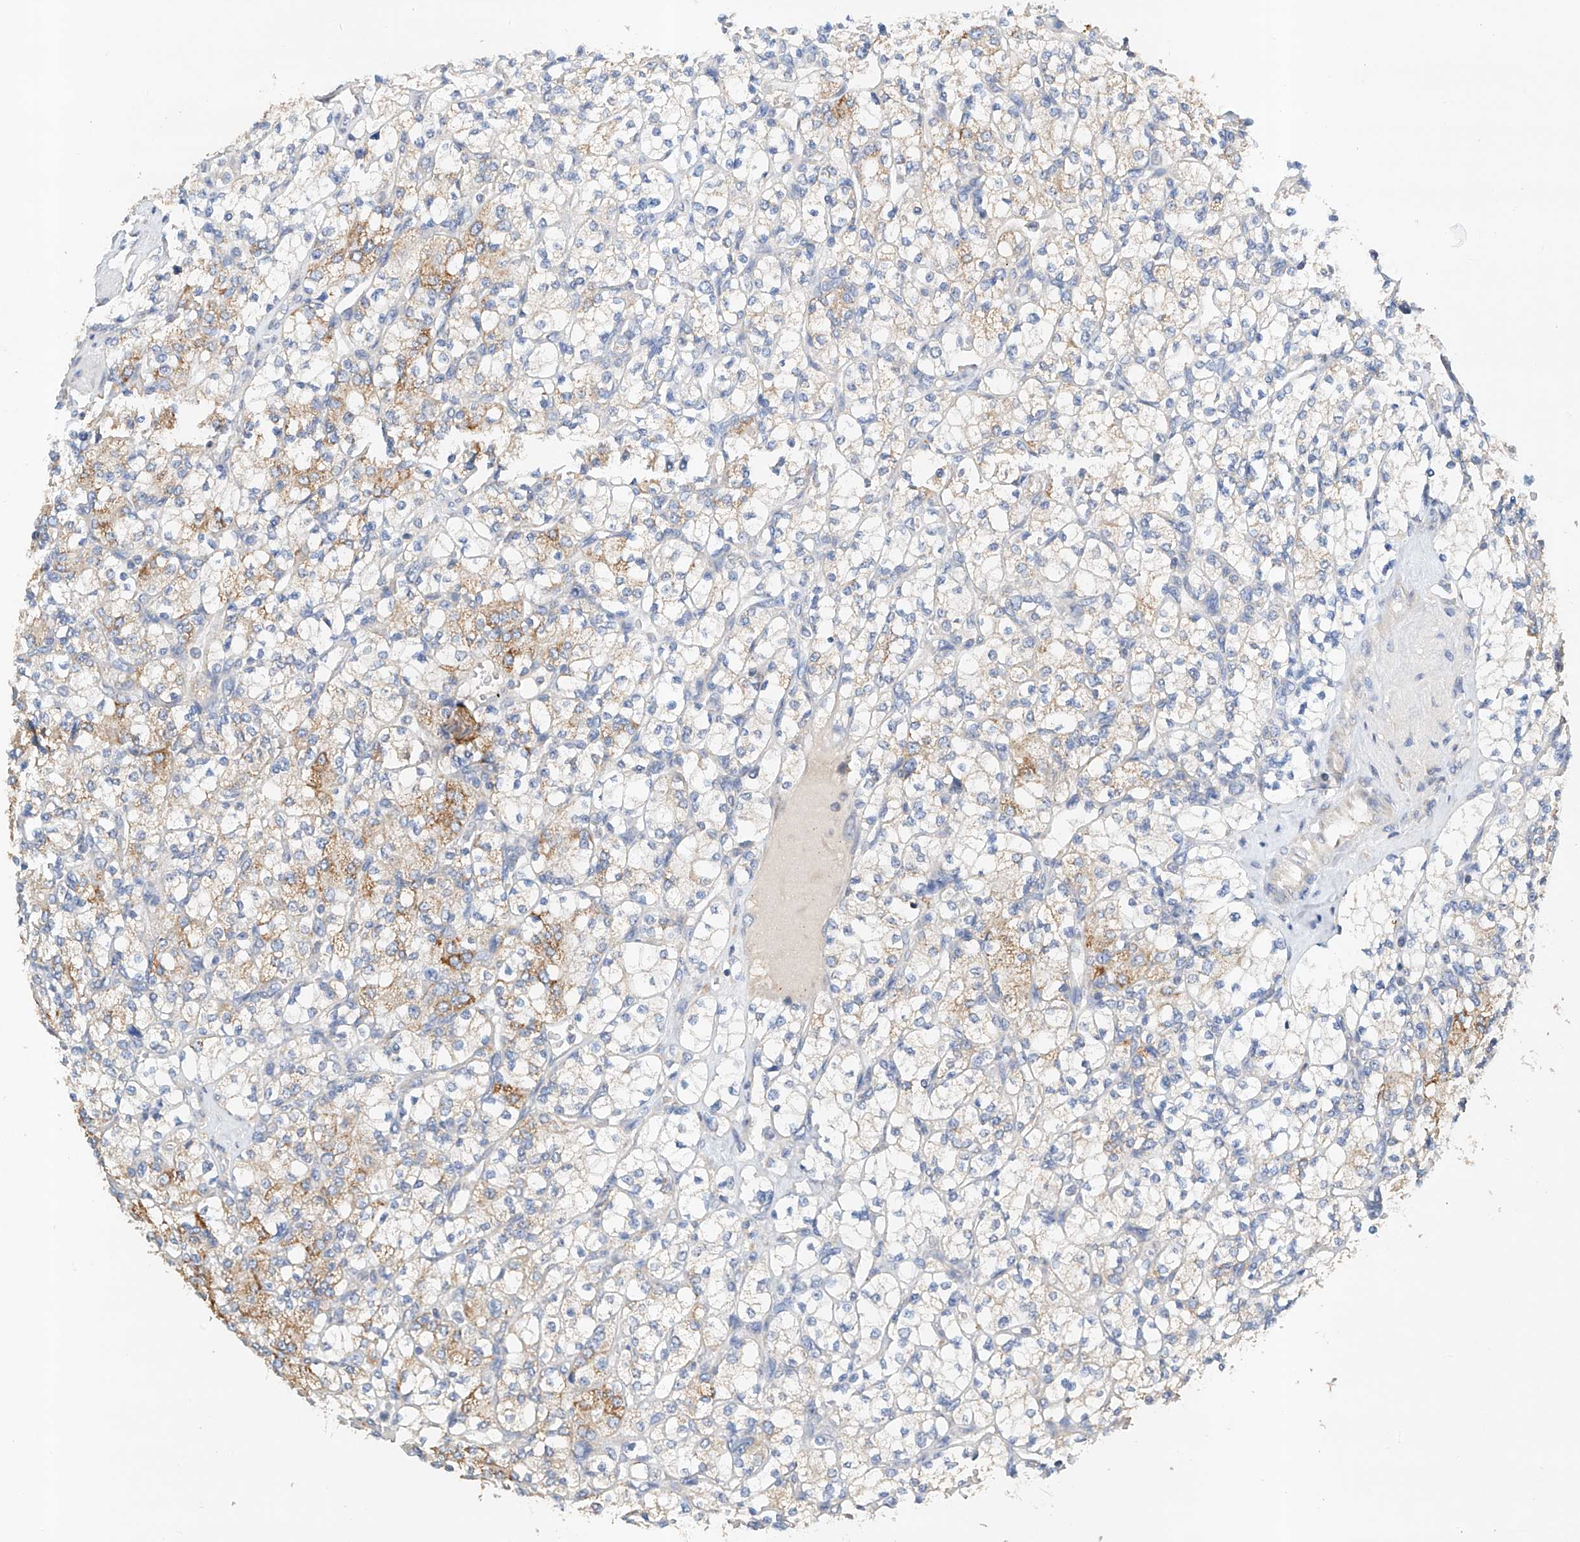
{"staining": {"intensity": "moderate", "quantity": "<25%", "location": "cytoplasmic/membranous"}, "tissue": "renal cancer", "cell_type": "Tumor cells", "image_type": "cancer", "snomed": [{"axis": "morphology", "description": "Adenocarcinoma, NOS"}, {"axis": "topography", "description": "Kidney"}], "caption": "The micrograph demonstrates a brown stain indicating the presence of a protein in the cytoplasmic/membranous of tumor cells in renal cancer (adenocarcinoma). Using DAB (3,3'-diaminobenzidine) (brown) and hematoxylin (blue) stains, captured at high magnification using brightfield microscopy.", "gene": "GPC4", "patient": {"sex": "male", "age": 77}}